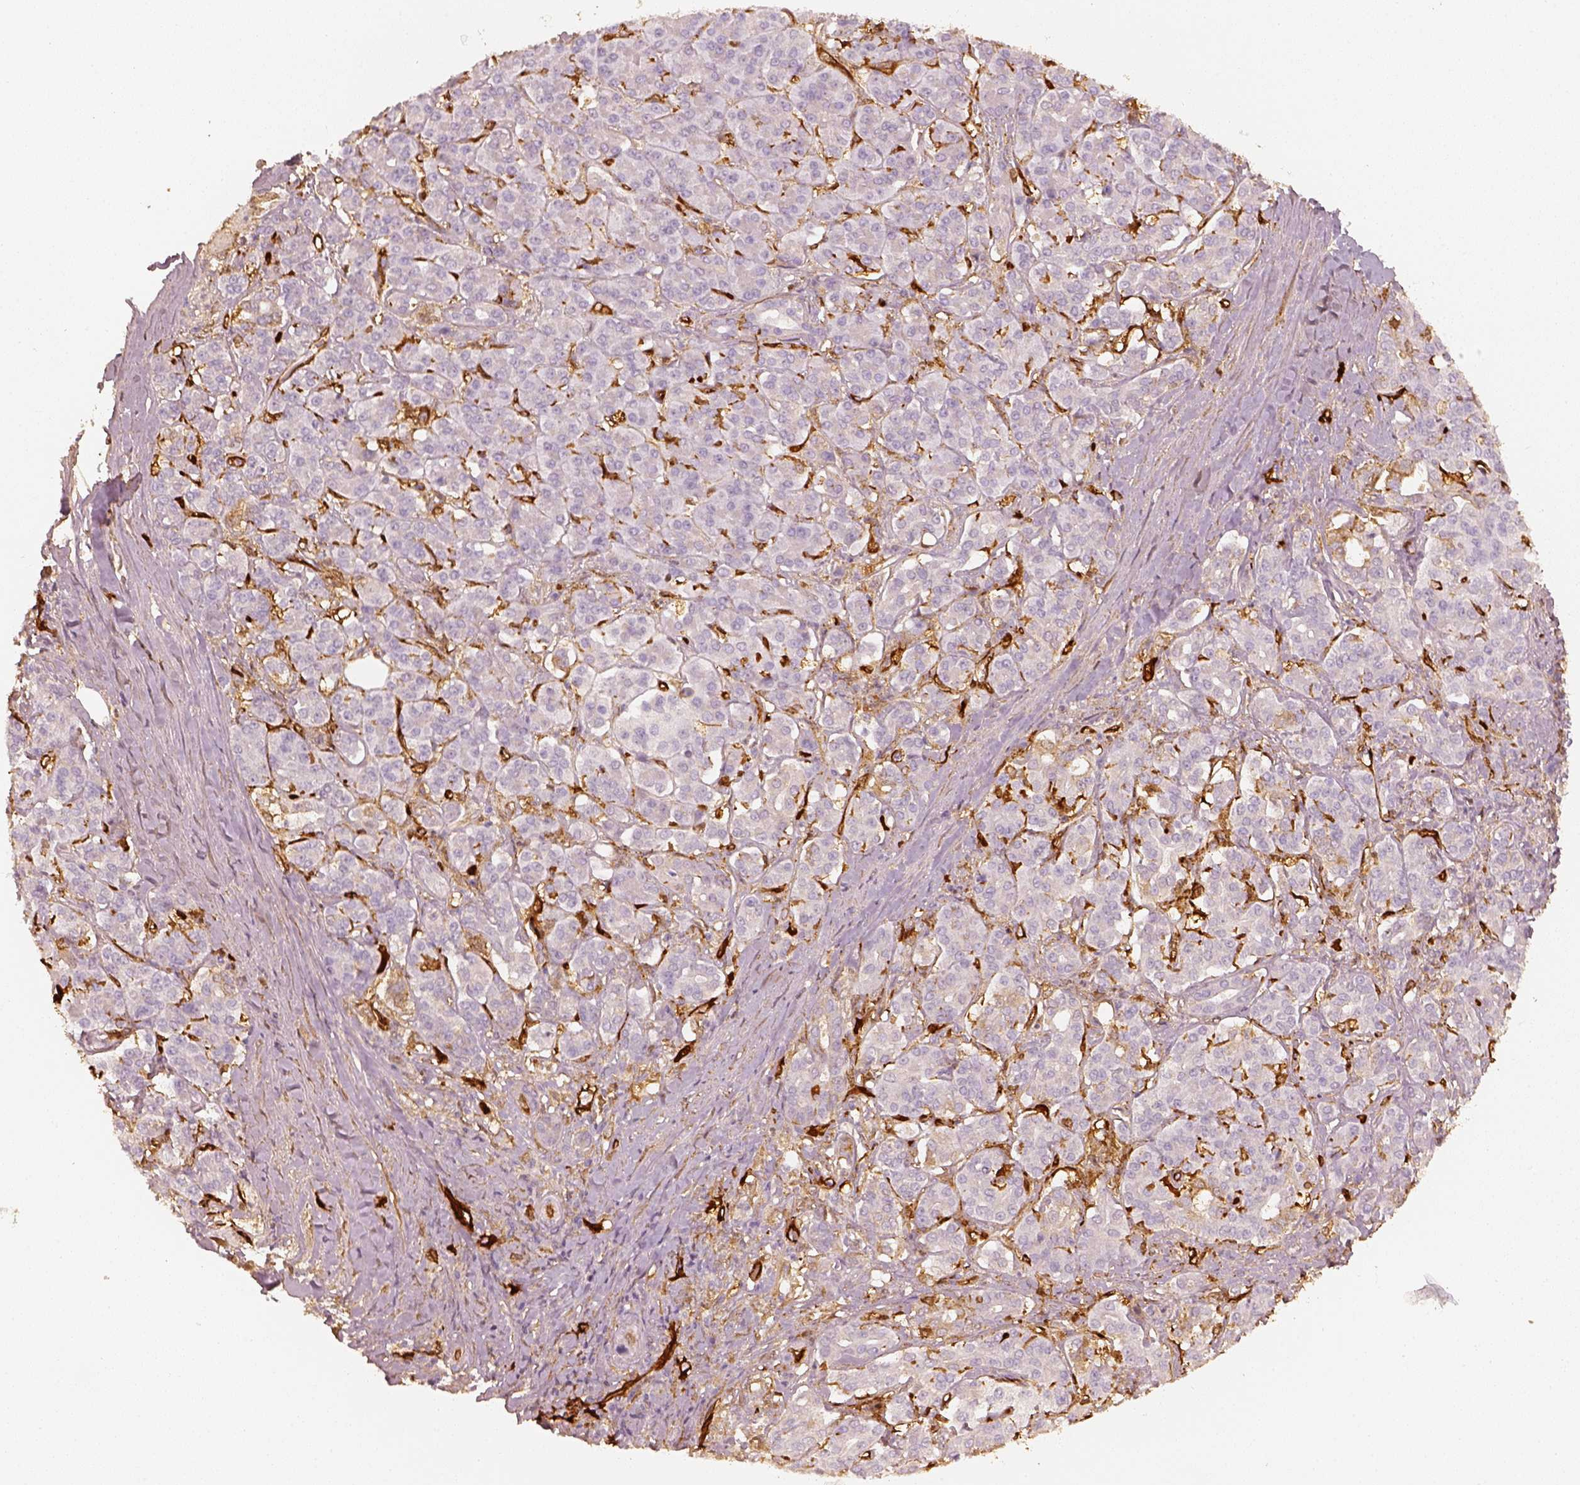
{"staining": {"intensity": "negative", "quantity": "none", "location": "none"}, "tissue": "pancreatic cancer", "cell_type": "Tumor cells", "image_type": "cancer", "snomed": [{"axis": "morphology", "description": "Normal tissue, NOS"}, {"axis": "morphology", "description": "Inflammation, NOS"}, {"axis": "morphology", "description": "Adenocarcinoma, NOS"}, {"axis": "topography", "description": "Pancreas"}], "caption": "DAB immunohistochemical staining of adenocarcinoma (pancreatic) exhibits no significant staining in tumor cells.", "gene": "FSCN1", "patient": {"sex": "male", "age": 57}}